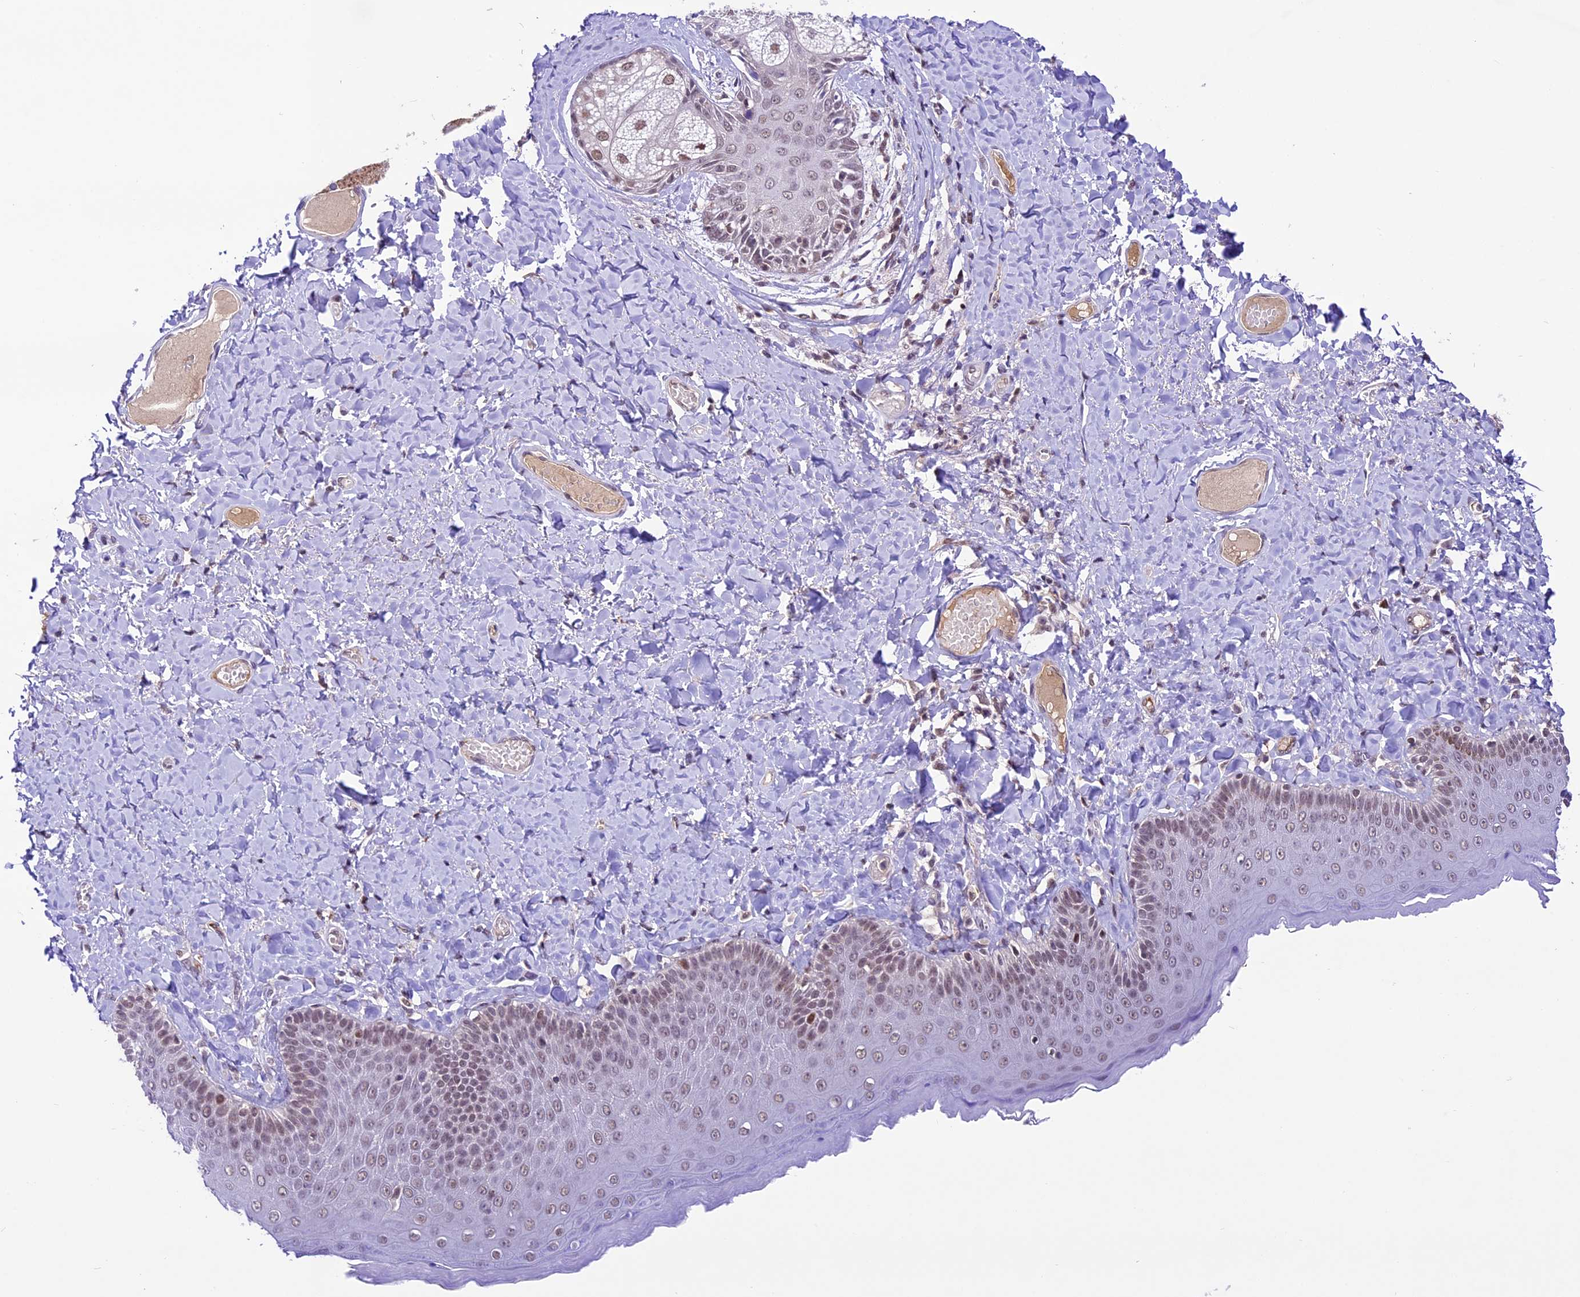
{"staining": {"intensity": "moderate", "quantity": "<25%", "location": "nuclear"}, "tissue": "skin", "cell_type": "Epidermal cells", "image_type": "normal", "snomed": [{"axis": "morphology", "description": "Normal tissue, NOS"}, {"axis": "topography", "description": "Anal"}], "caption": "Immunohistochemical staining of benign human skin demonstrates moderate nuclear protein positivity in approximately <25% of epidermal cells.", "gene": "SHKBP1", "patient": {"sex": "male", "age": 69}}